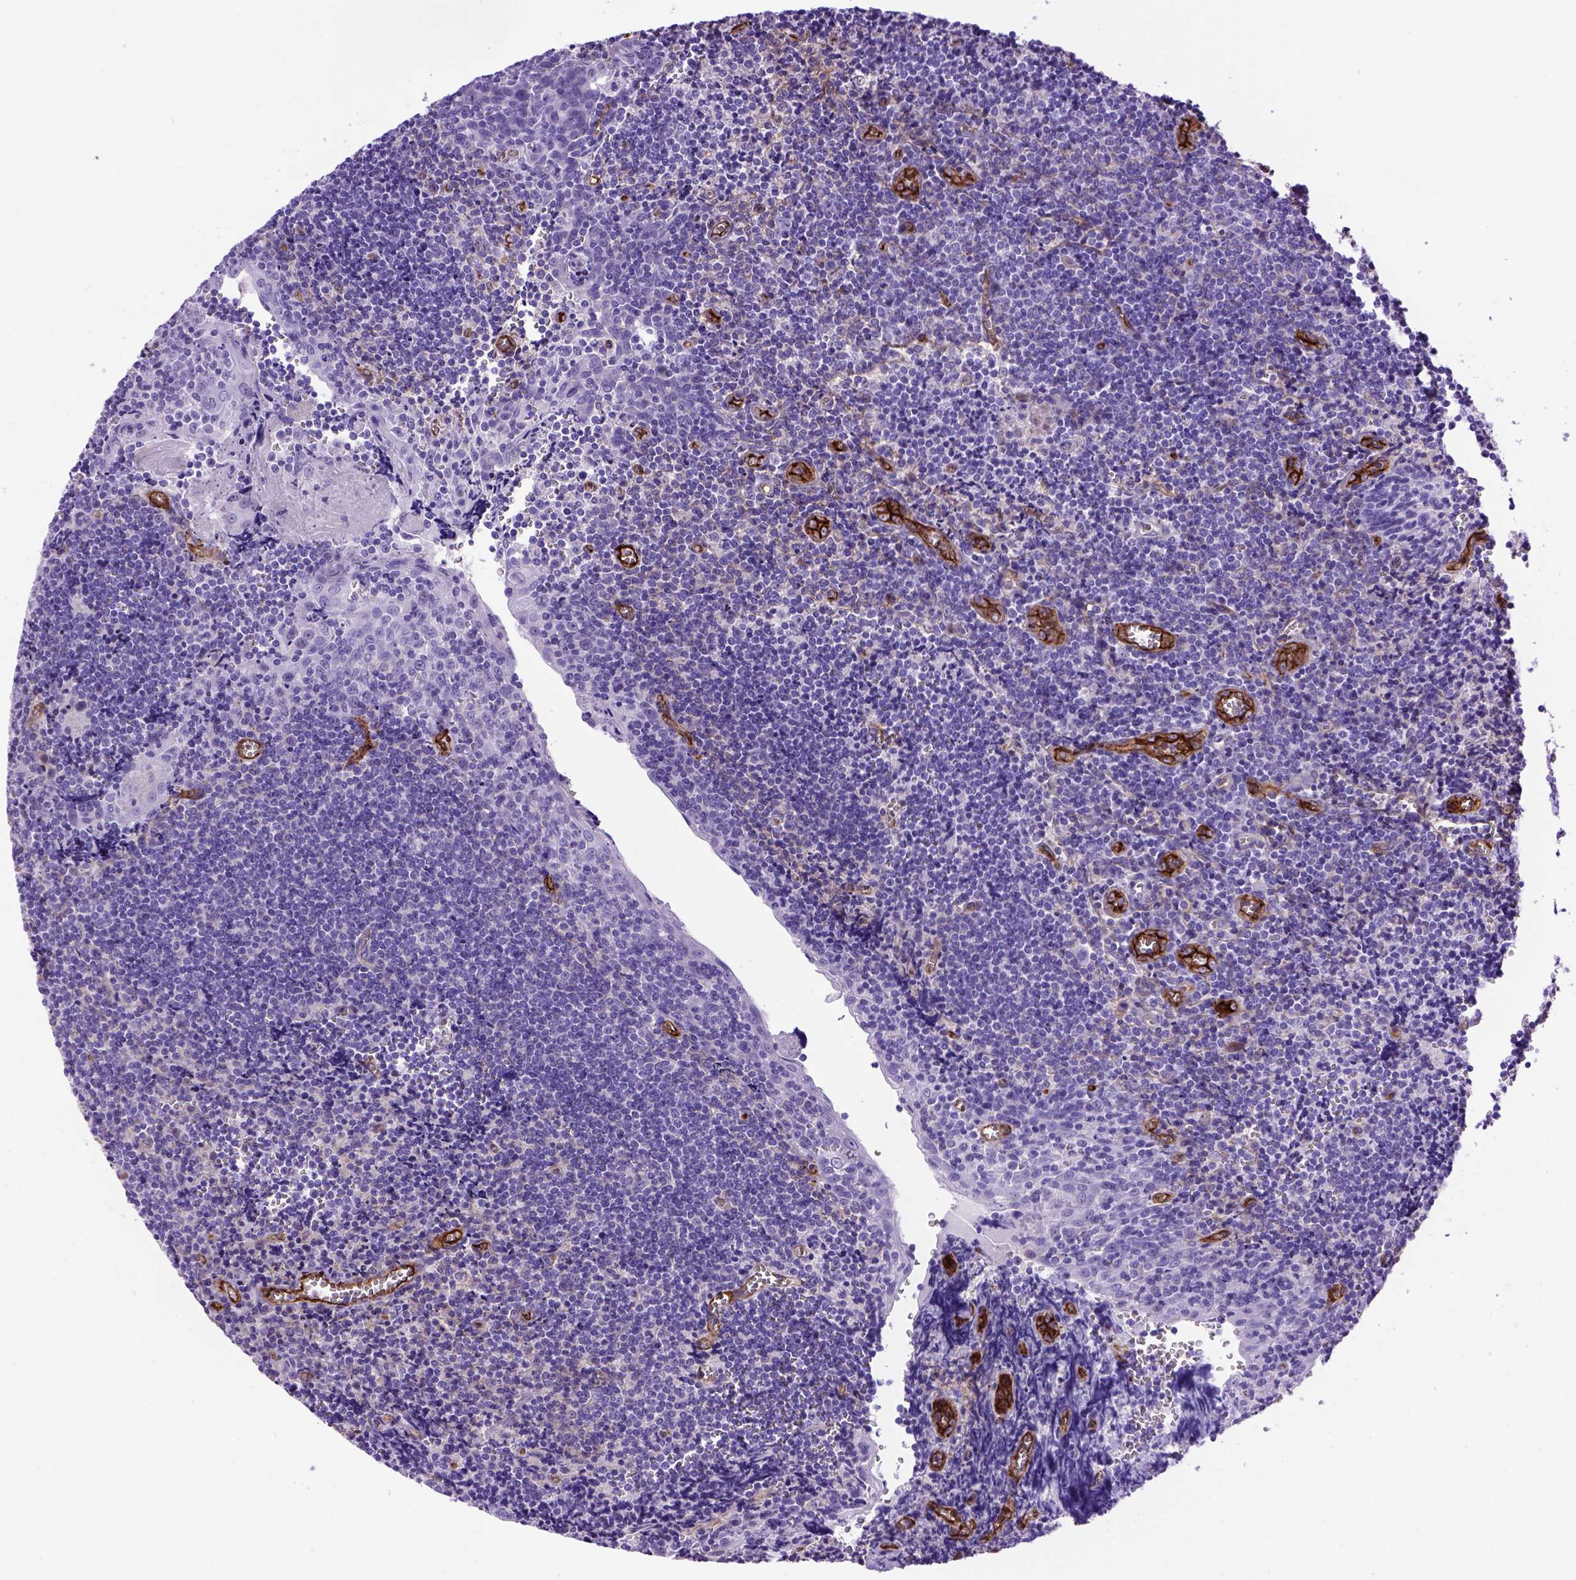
{"staining": {"intensity": "negative", "quantity": "none", "location": "none"}, "tissue": "tonsil", "cell_type": "Germinal center cells", "image_type": "normal", "snomed": [{"axis": "morphology", "description": "Normal tissue, NOS"}, {"axis": "morphology", "description": "Inflammation, NOS"}, {"axis": "topography", "description": "Tonsil"}], "caption": "This is a photomicrograph of immunohistochemistry staining of benign tonsil, which shows no staining in germinal center cells.", "gene": "ENG", "patient": {"sex": "female", "age": 31}}